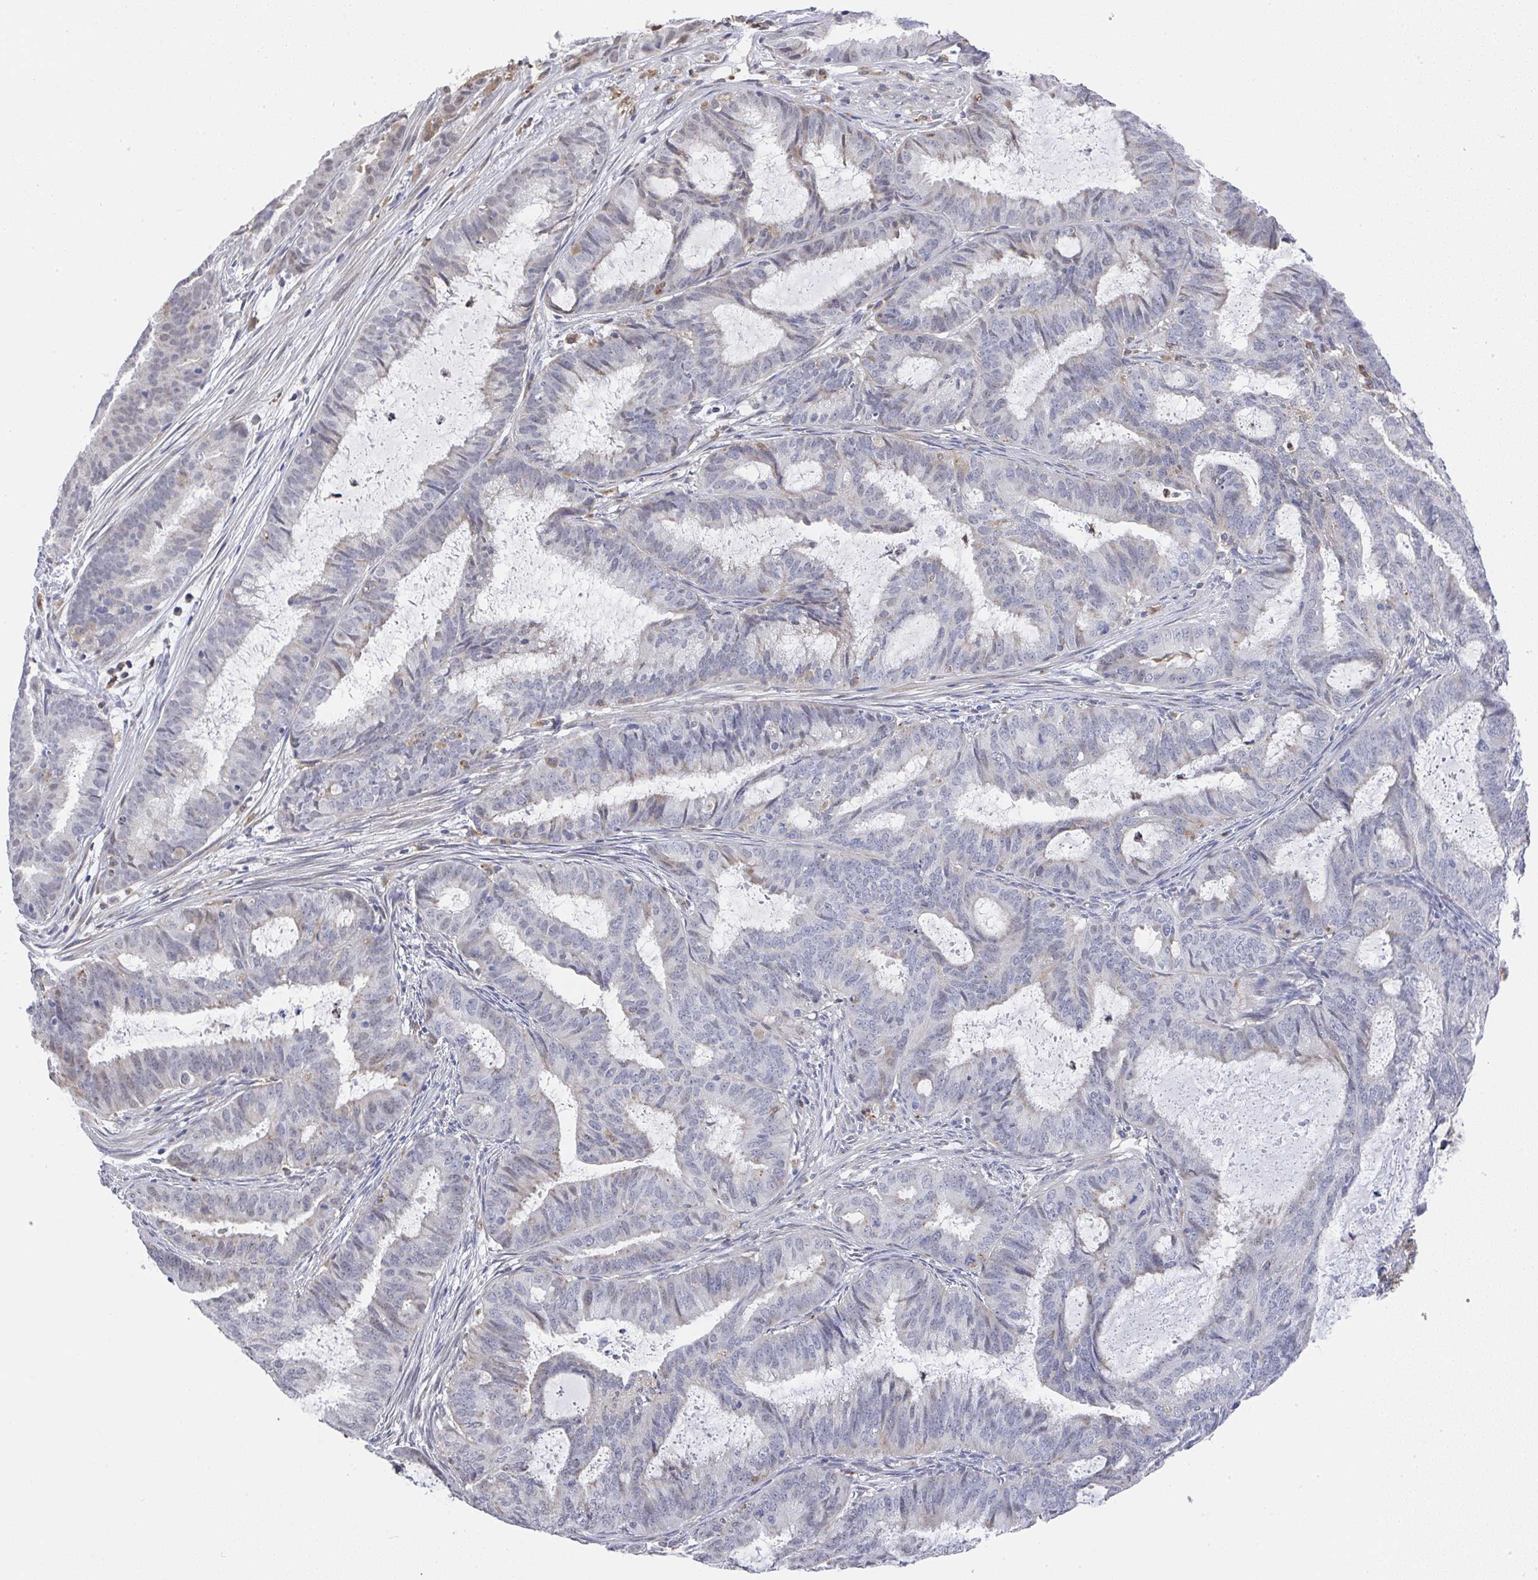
{"staining": {"intensity": "negative", "quantity": "none", "location": "none"}, "tissue": "endometrial cancer", "cell_type": "Tumor cells", "image_type": "cancer", "snomed": [{"axis": "morphology", "description": "Adenocarcinoma, NOS"}, {"axis": "topography", "description": "Endometrium"}], "caption": "Human adenocarcinoma (endometrial) stained for a protein using immunohistochemistry exhibits no positivity in tumor cells.", "gene": "NCF1", "patient": {"sex": "female", "age": 51}}